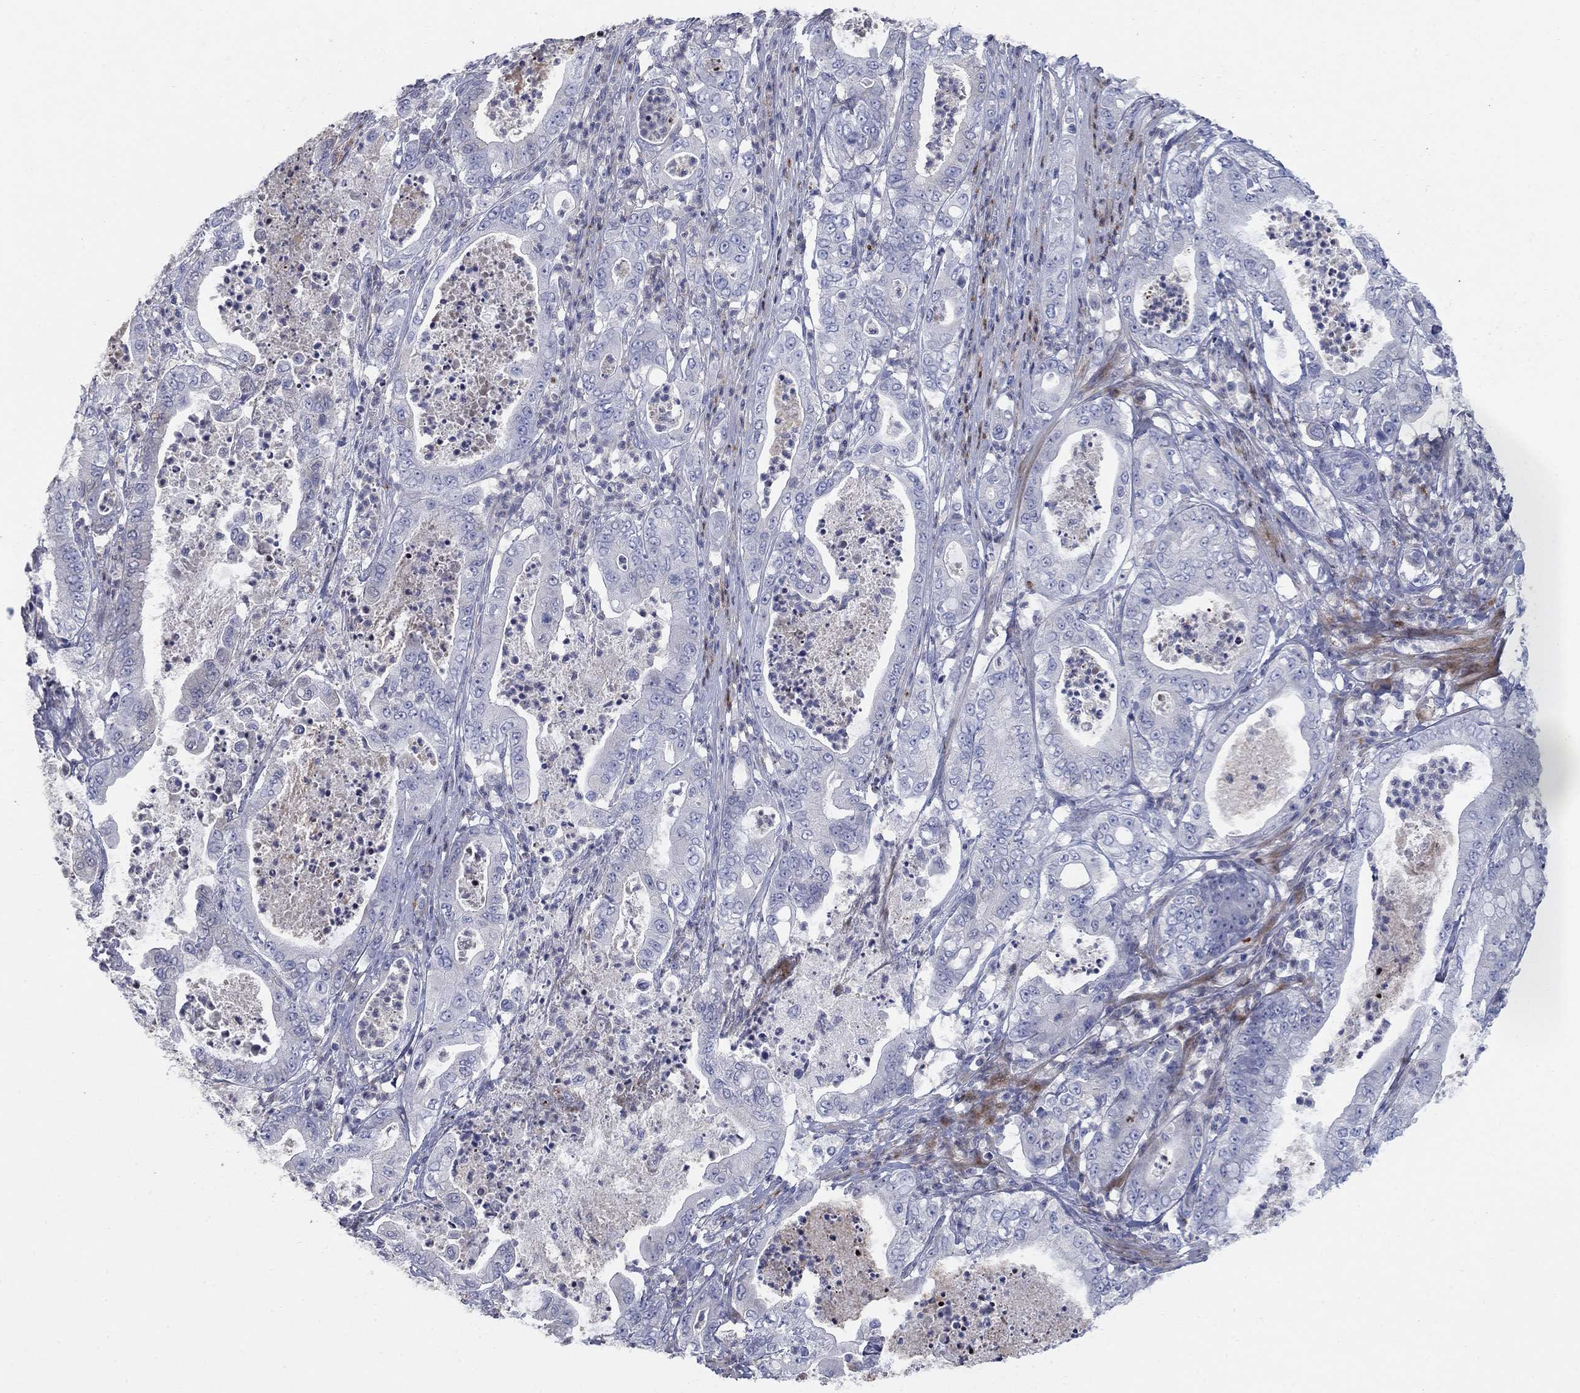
{"staining": {"intensity": "negative", "quantity": "none", "location": "none"}, "tissue": "pancreatic cancer", "cell_type": "Tumor cells", "image_type": "cancer", "snomed": [{"axis": "morphology", "description": "Adenocarcinoma, NOS"}, {"axis": "topography", "description": "Pancreas"}], "caption": "There is no significant expression in tumor cells of pancreatic cancer (adenocarcinoma).", "gene": "TMEM249", "patient": {"sex": "male", "age": 71}}